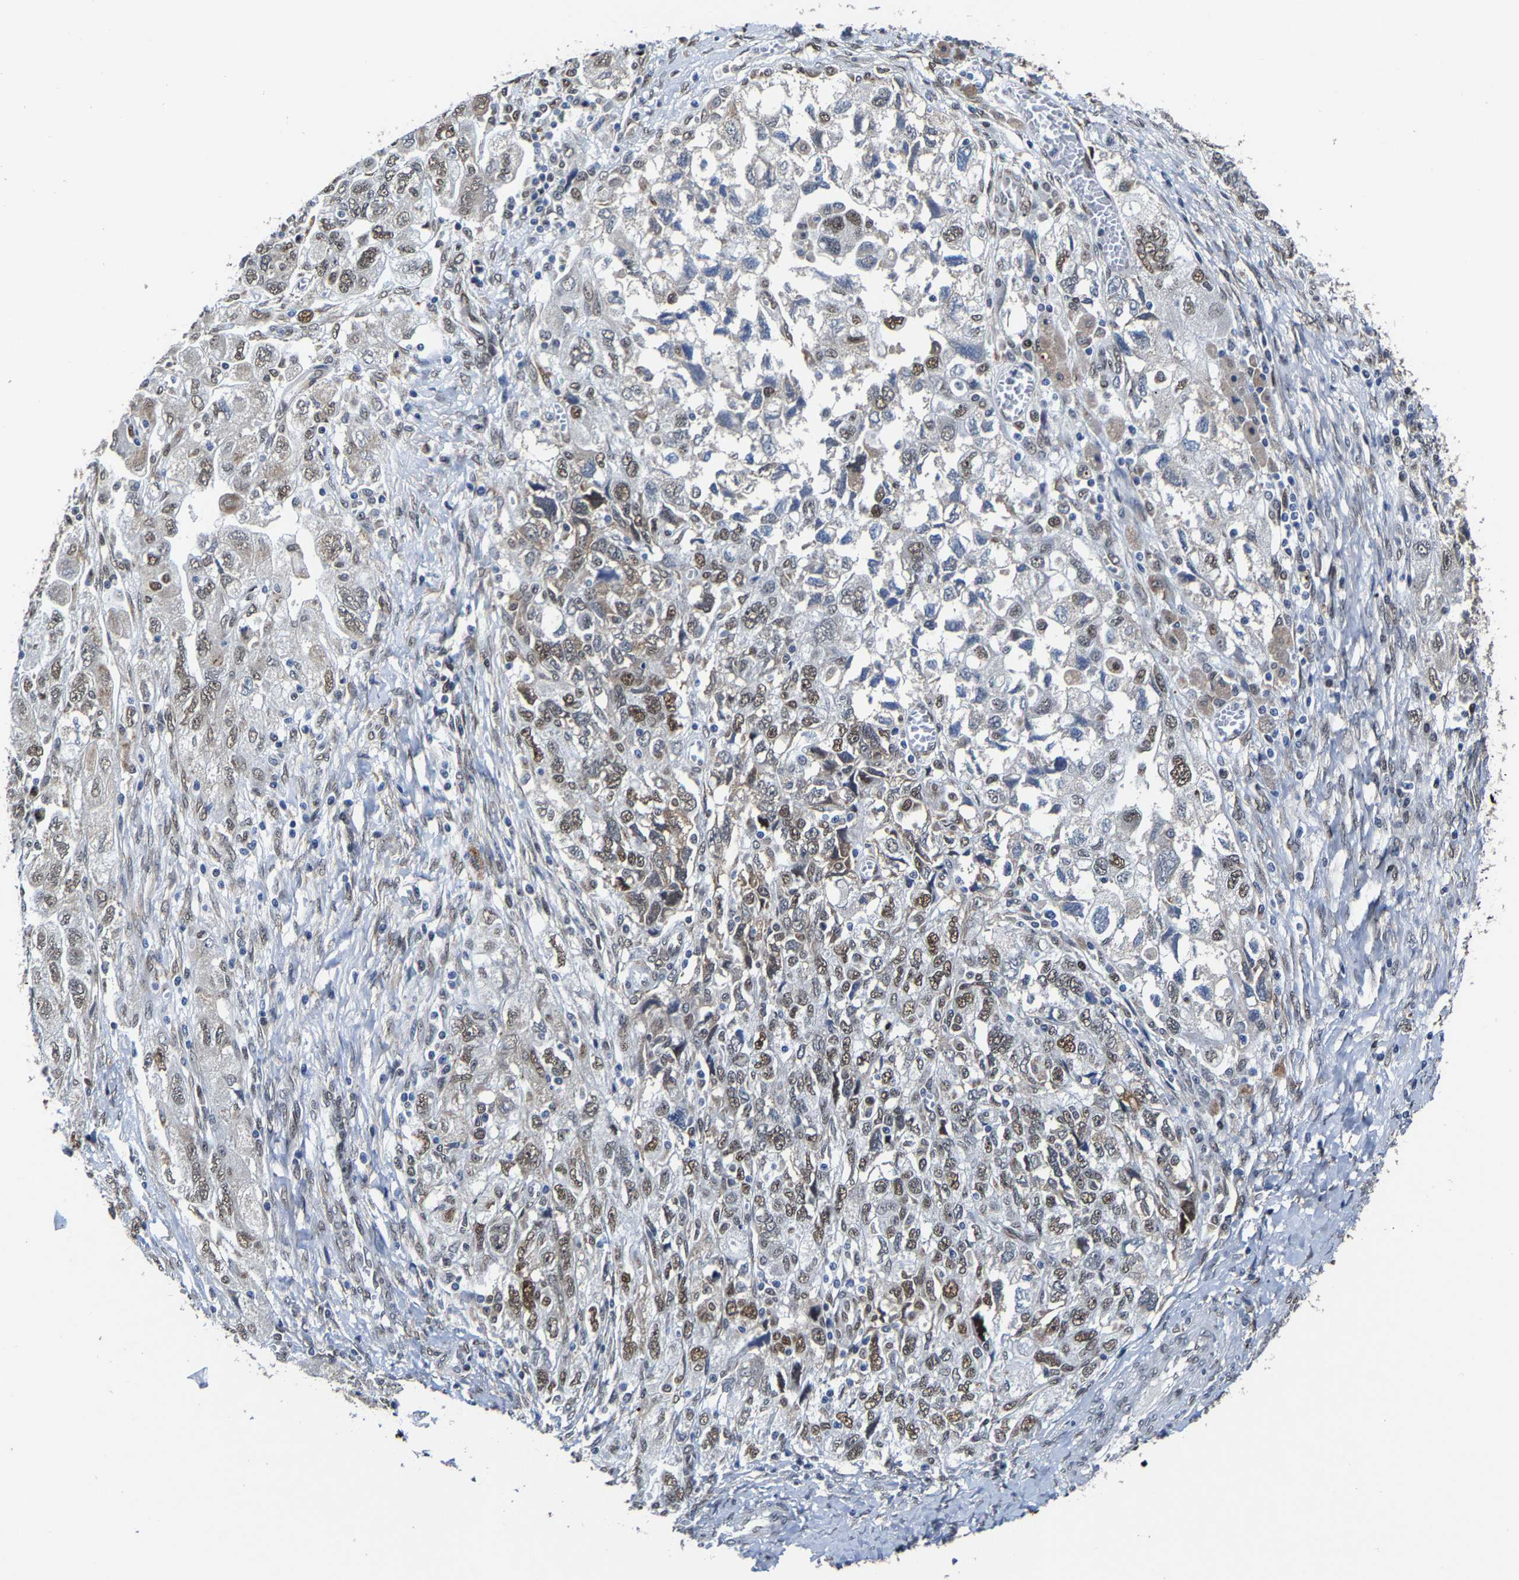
{"staining": {"intensity": "moderate", "quantity": "25%-75%", "location": "nuclear"}, "tissue": "ovarian cancer", "cell_type": "Tumor cells", "image_type": "cancer", "snomed": [{"axis": "morphology", "description": "Carcinoma, NOS"}, {"axis": "morphology", "description": "Cystadenocarcinoma, serous, NOS"}, {"axis": "topography", "description": "Ovary"}], "caption": "Tumor cells demonstrate medium levels of moderate nuclear positivity in approximately 25%-75% of cells in ovarian cancer.", "gene": "METTL1", "patient": {"sex": "female", "age": 69}}